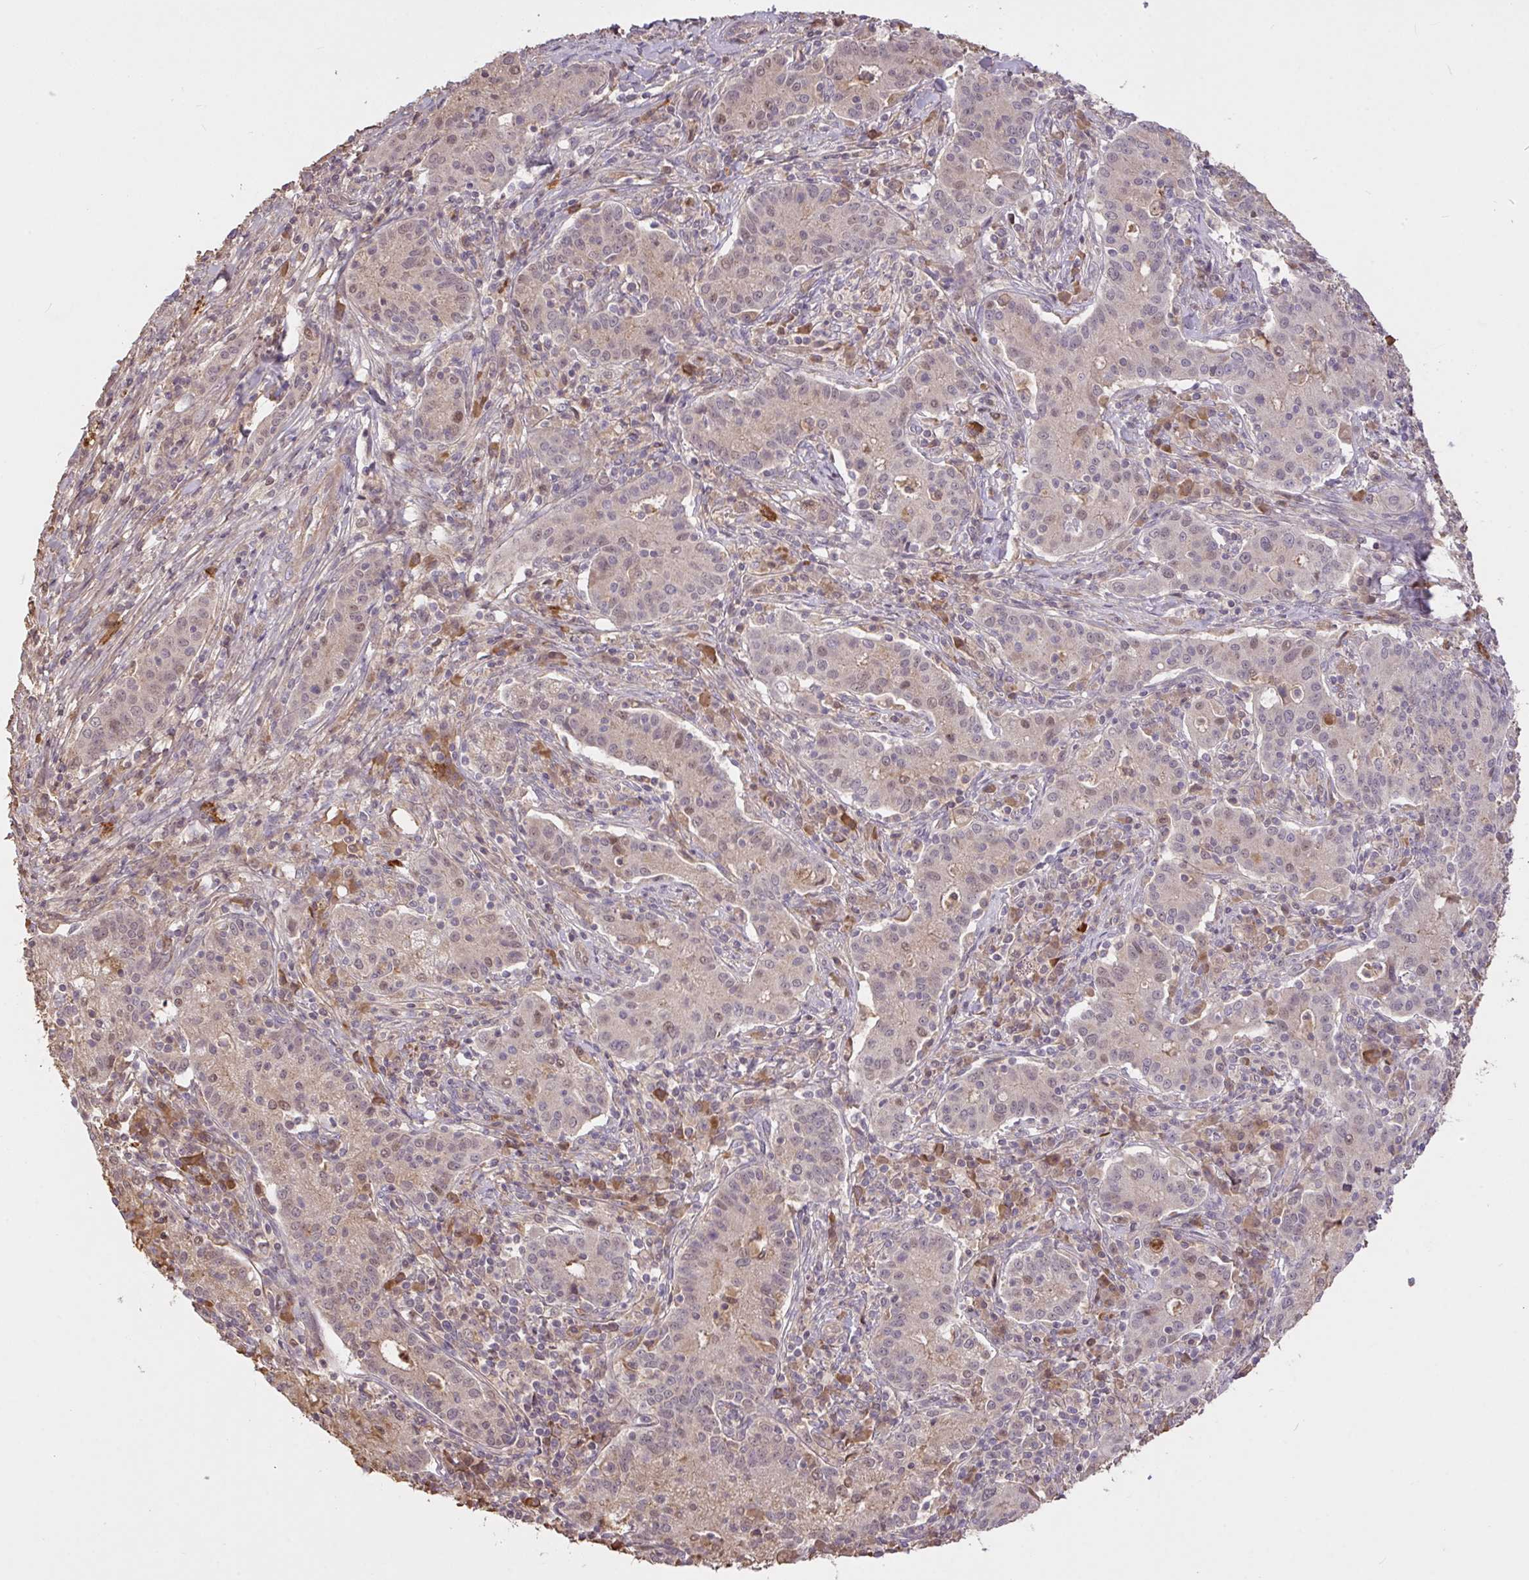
{"staining": {"intensity": "negative", "quantity": "none", "location": "none"}, "tissue": "cervical cancer", "cell_type": "Tumor cells", "image_type": "cancer", "snomed": [{"axis": "morphology", "description": "Normal tissue, NOS"}, {"axis": "morphology", "description": "Adenocarcinoma, NOS"}, {"axis": "topography", "description": "Cervix"}], "caption": "An immunohistochemistry (IHC) image of cervical cancer is shown. There is no staining in tumor cells of cervical cancer.", "gene": "FCER1A", "patient": {"sex": "female", "age": 44}}